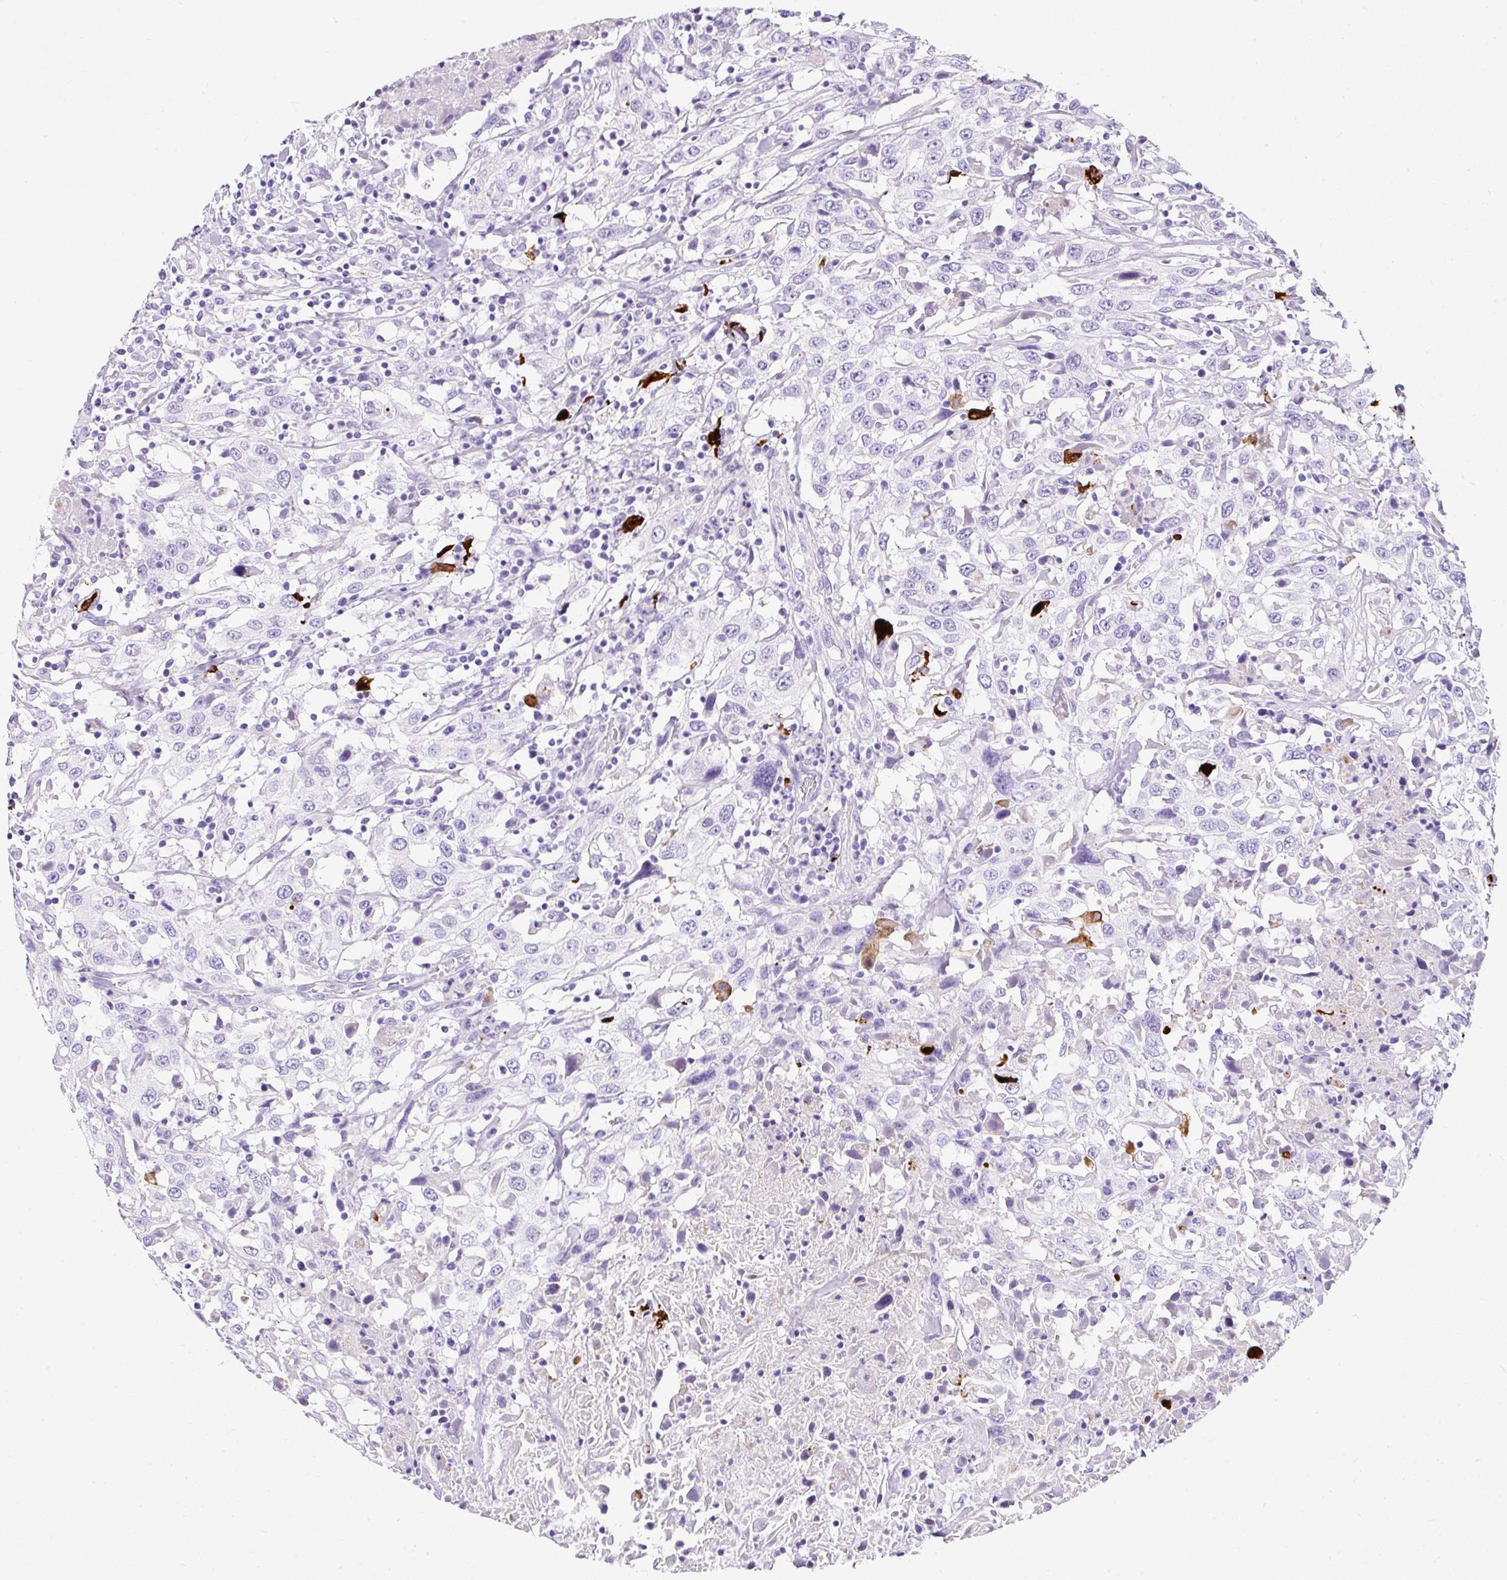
{"staining": {"intensity": "negative", "quantity": "none", "location": "none"}, "tissue": "urothelial cancer", "cell_type": "Tumor cells", "image_type": "cancer", "snomed": [{"axis": "morphology", "description": "Urothelial carcinoma, High grade"}, {"axis": "topography", "description": "Urinary bladder"}], "caption": "There is no significant positivity in tumor cells of urothelial cancer.", "gene": "APOC4-APOC2", "patient": {"sex": "male", "age": 61}}